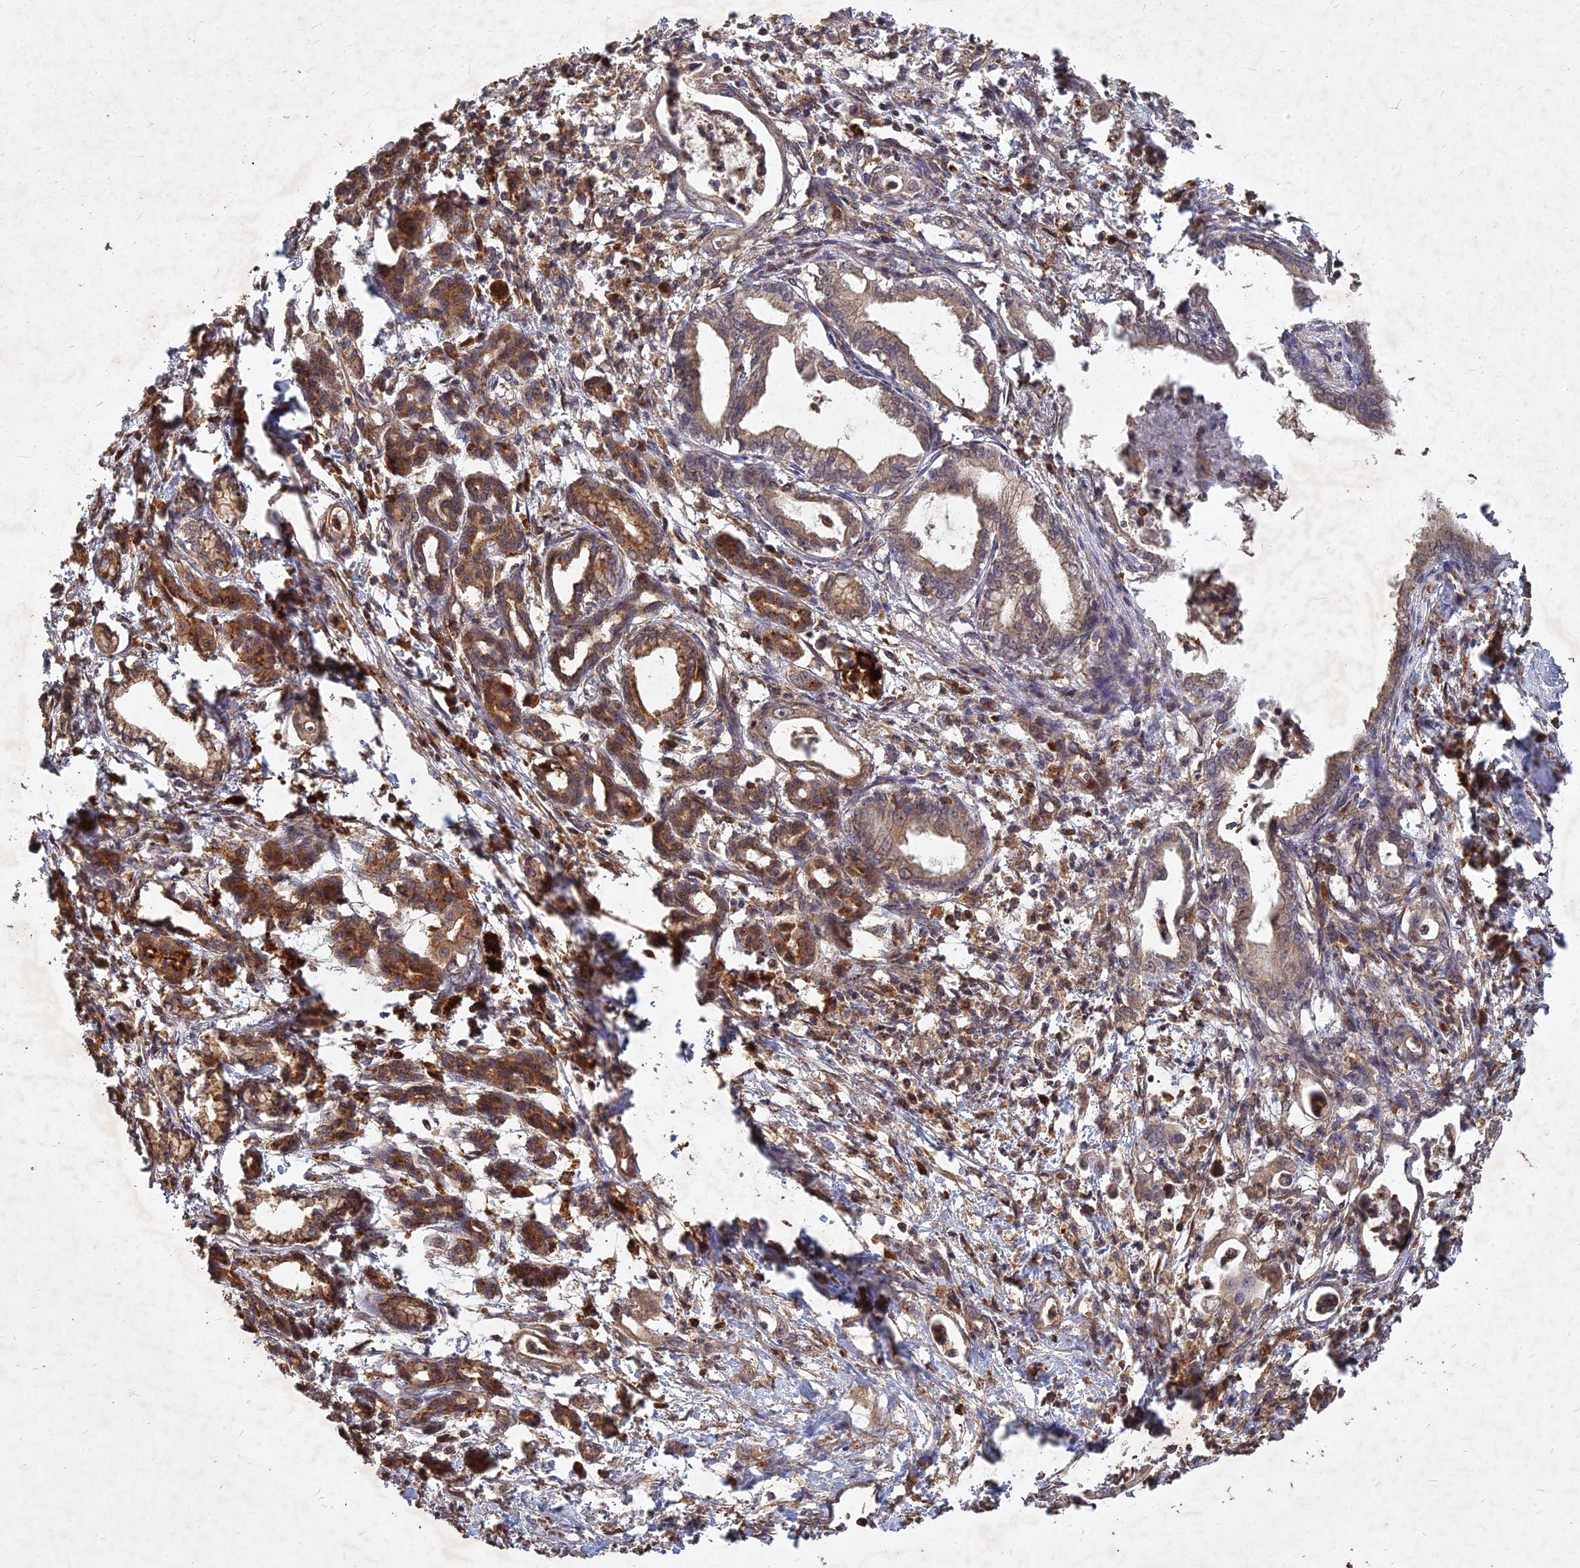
{"staining": {"intensity": "weak", "quantity": ">75%", "location": "cytoplasmic/membranous"}, "tissue": "pancreatic cancer", "cell_type": "Tumor cells", "image_type": "cancer", "snomed": [{"axis": "morphology", "description": "Adenocarcinoma, NOS"}, {"axis": "topography", "description": "Pancreas"}], "caption": "There is low levels of weak cytoplasmic/membranous staining in tumor cells of pancreatic adenocarcinoma, as demonstrated by immunohistochemical staining (brown color).", "gene": "UBE2W", "patient": {"sex": "female", "age": 55}}